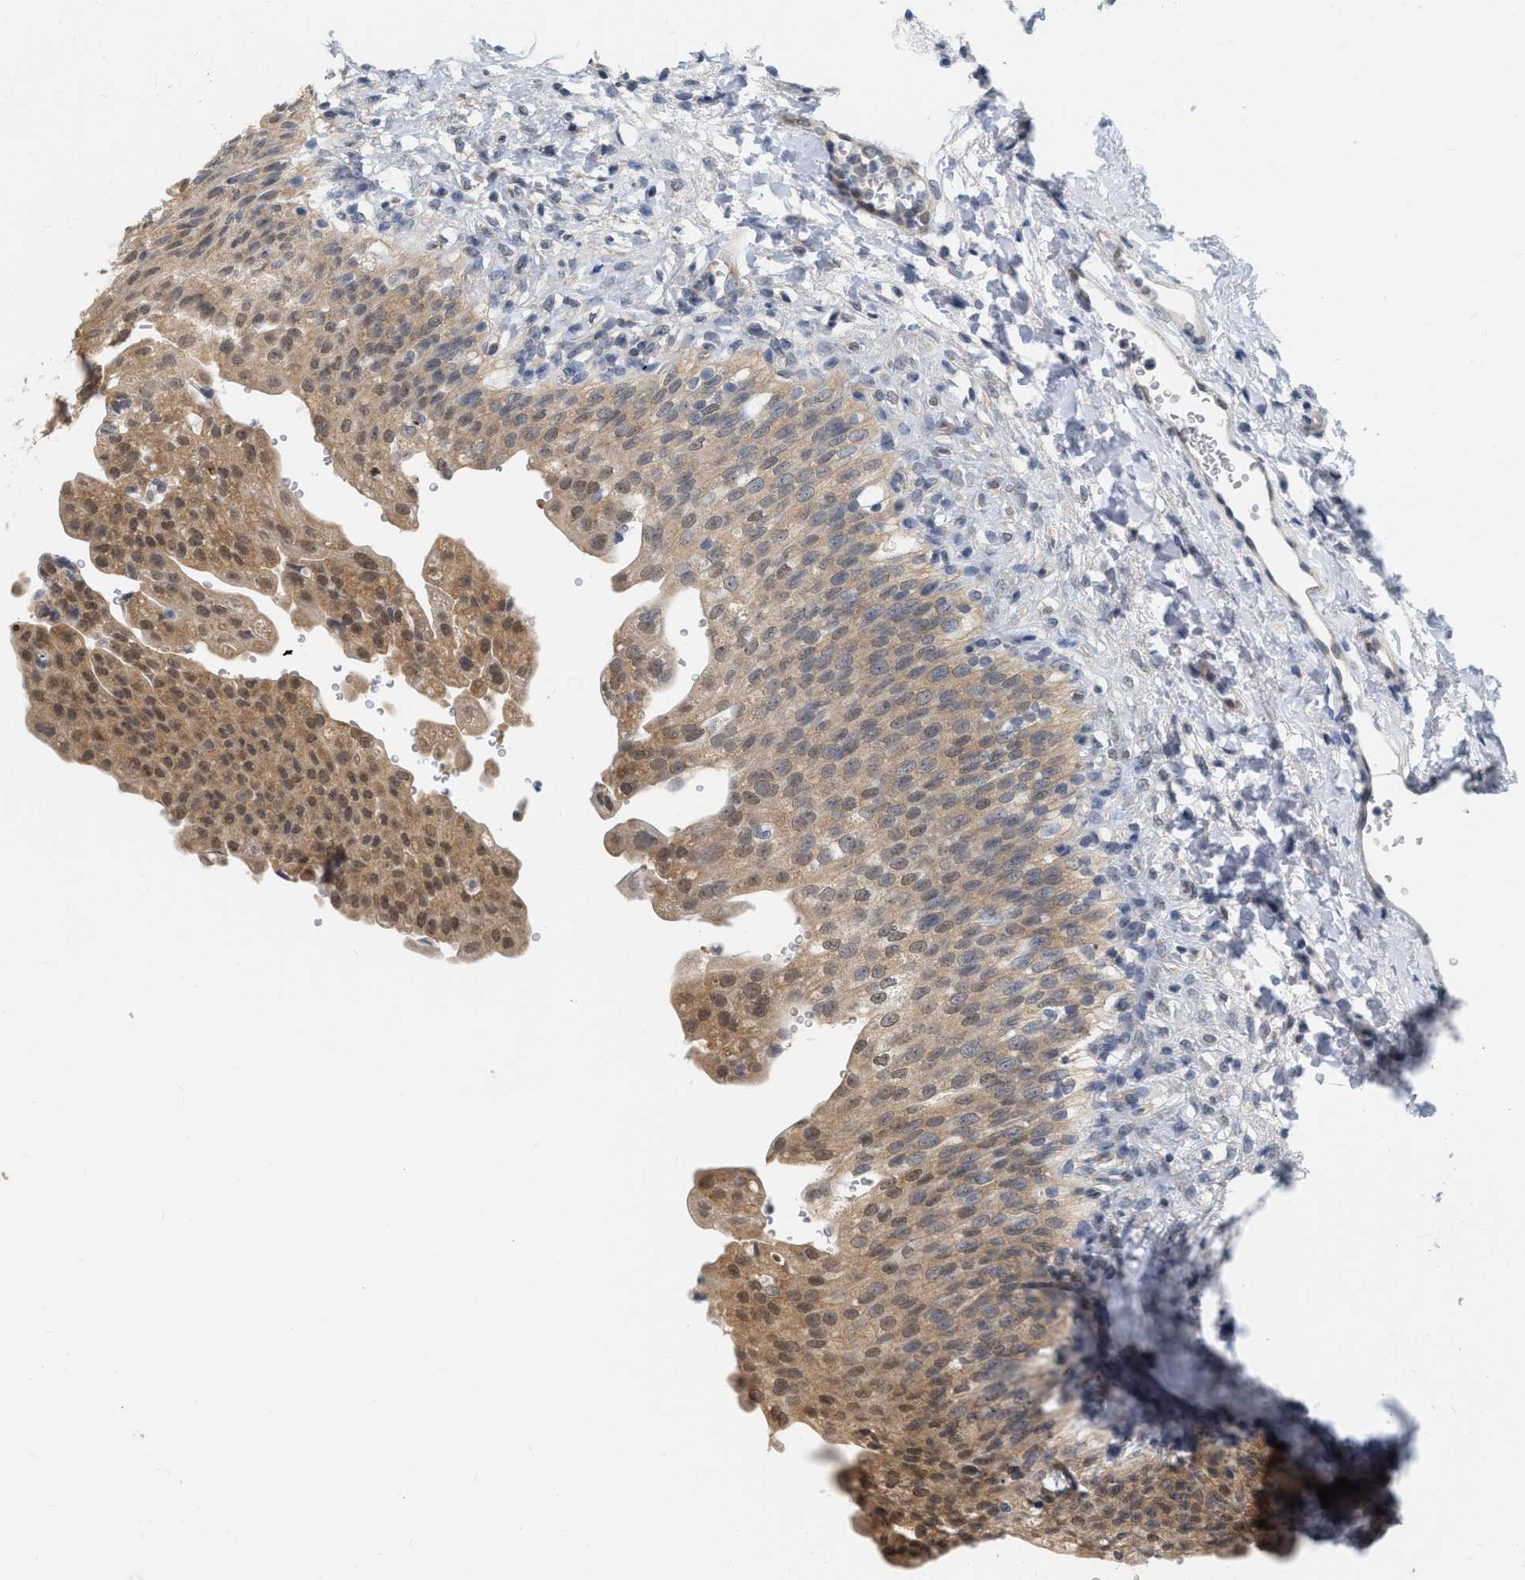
{"staining": {"intensity": "moderate", "quantity": ">75%", "location": "cytoplasmic/membranous,nuclear"}, "tissue": "urinary bladder", "cell_type": "Urothelial cells", "image_type": "normal", "snomed": [{"axis": "morphology", "description": "Urothelial carcinoma, High grade"}, {"axis": "topography", "description": "Urinary bladder"}], "caption": "Immunohistochemistry of normal human urinary bladder reveals medium levels of moderate cytoplasmic/membranous,nuclear positivity in about >75% of urothelial cells.", "gene": "RUVBL1", "patient": {"sex": "male", "age": 46}}